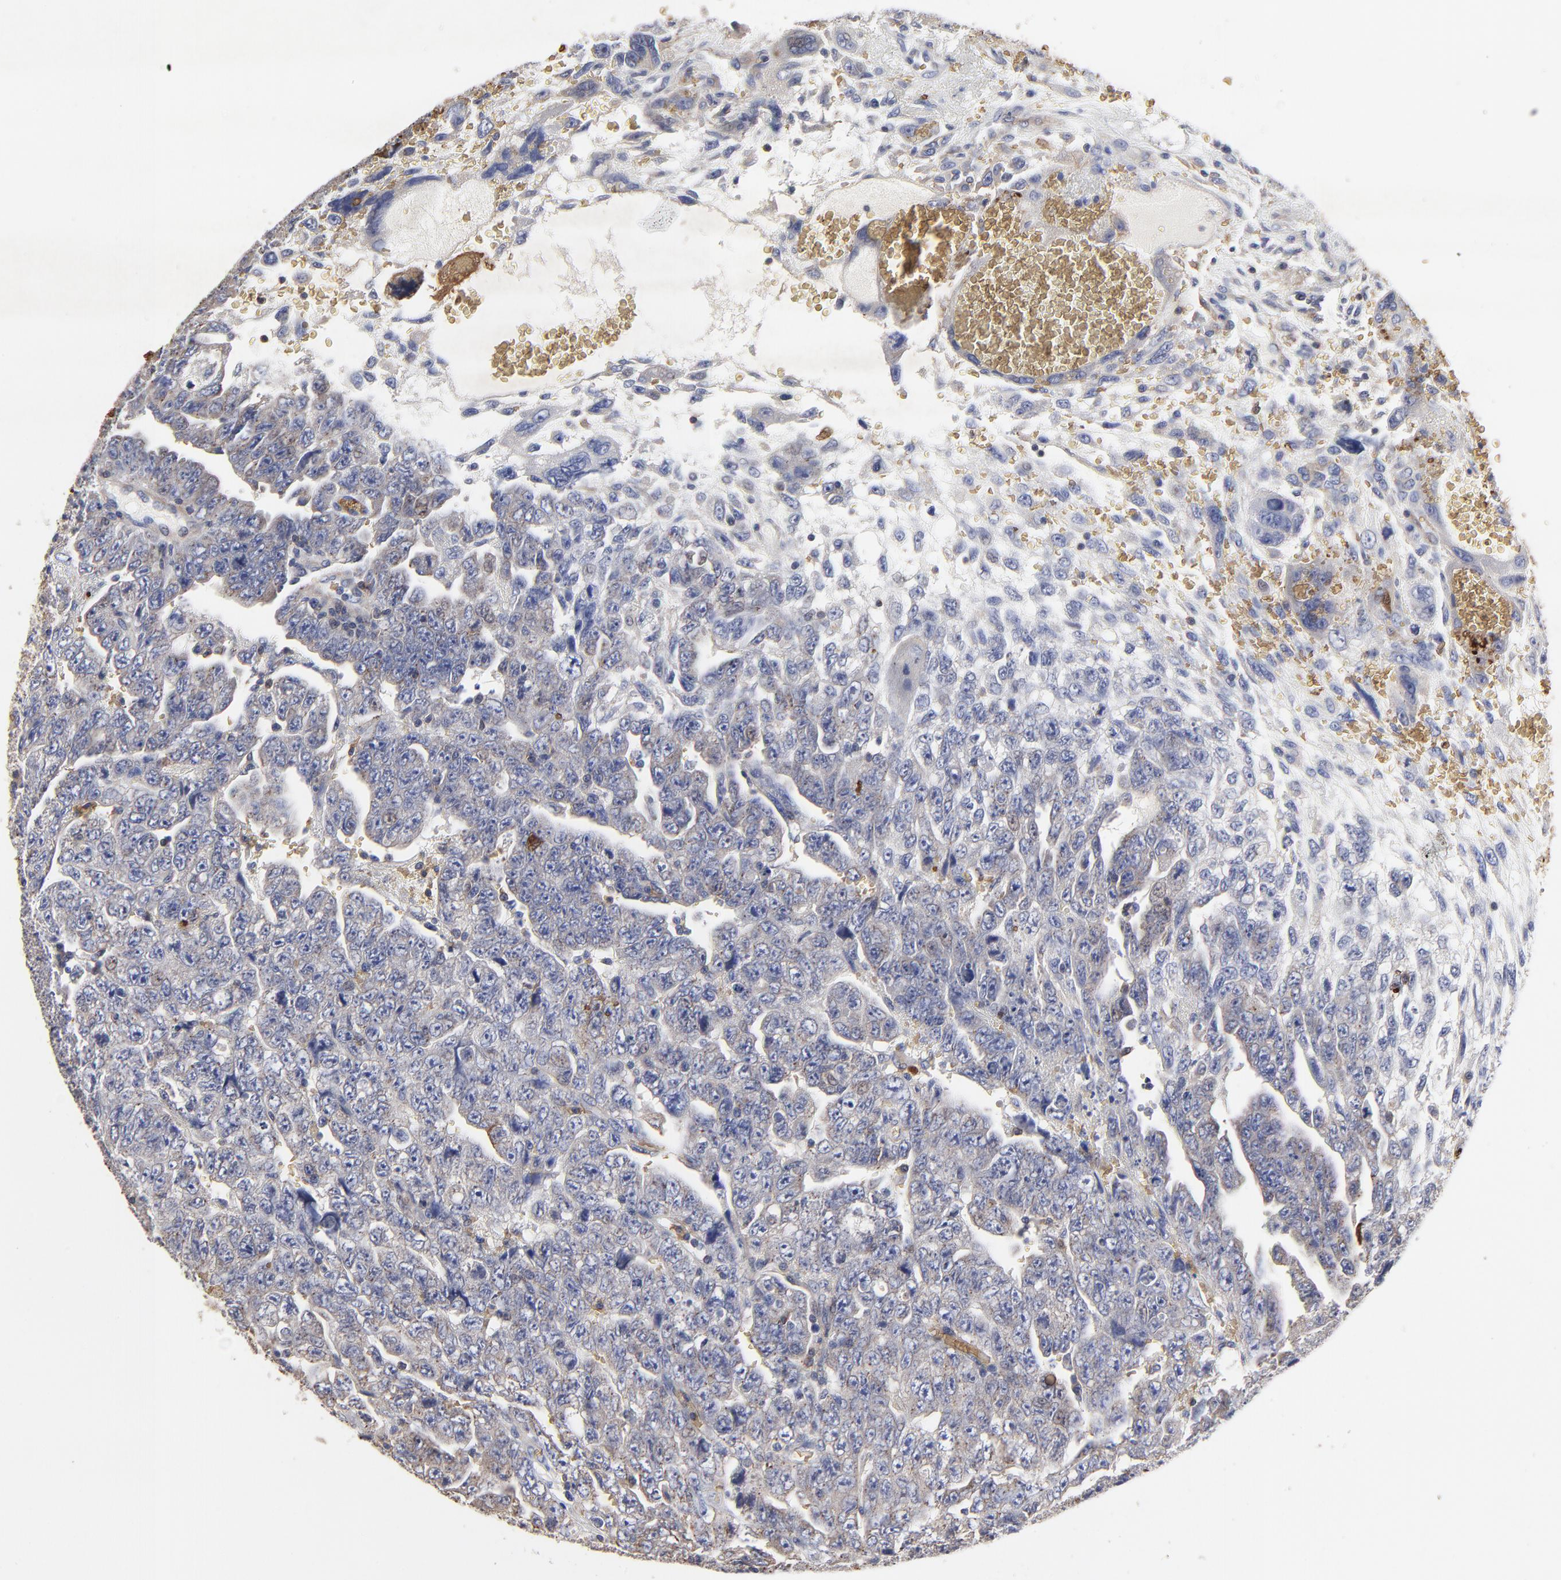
{"staining": {"intensity": "weak", "quantity": ">75%", "location": "cytoplasmic/membranous"}, "tissue": "testis cancer", "cell_type": "Tumor cells", "image_type": "cancer", "snomed": [{"axis": "morphology", "description": "Carcinoma, Embryonal, NOS"}, {"axis": "topography", "description": "Testis"}], "caption": "Protein expression analysis of human embryonal carcinoma (testis) reveals weak cytoplasmic/membranous positivity in approximately >75% of tumor cells. The staining is performed using DAB brown chromogen to label protein expression. The nuclei are counter-stained blue using hematoxylin.", "gene": "PAG1", "patient": {"sex": "male", "age": 28}}